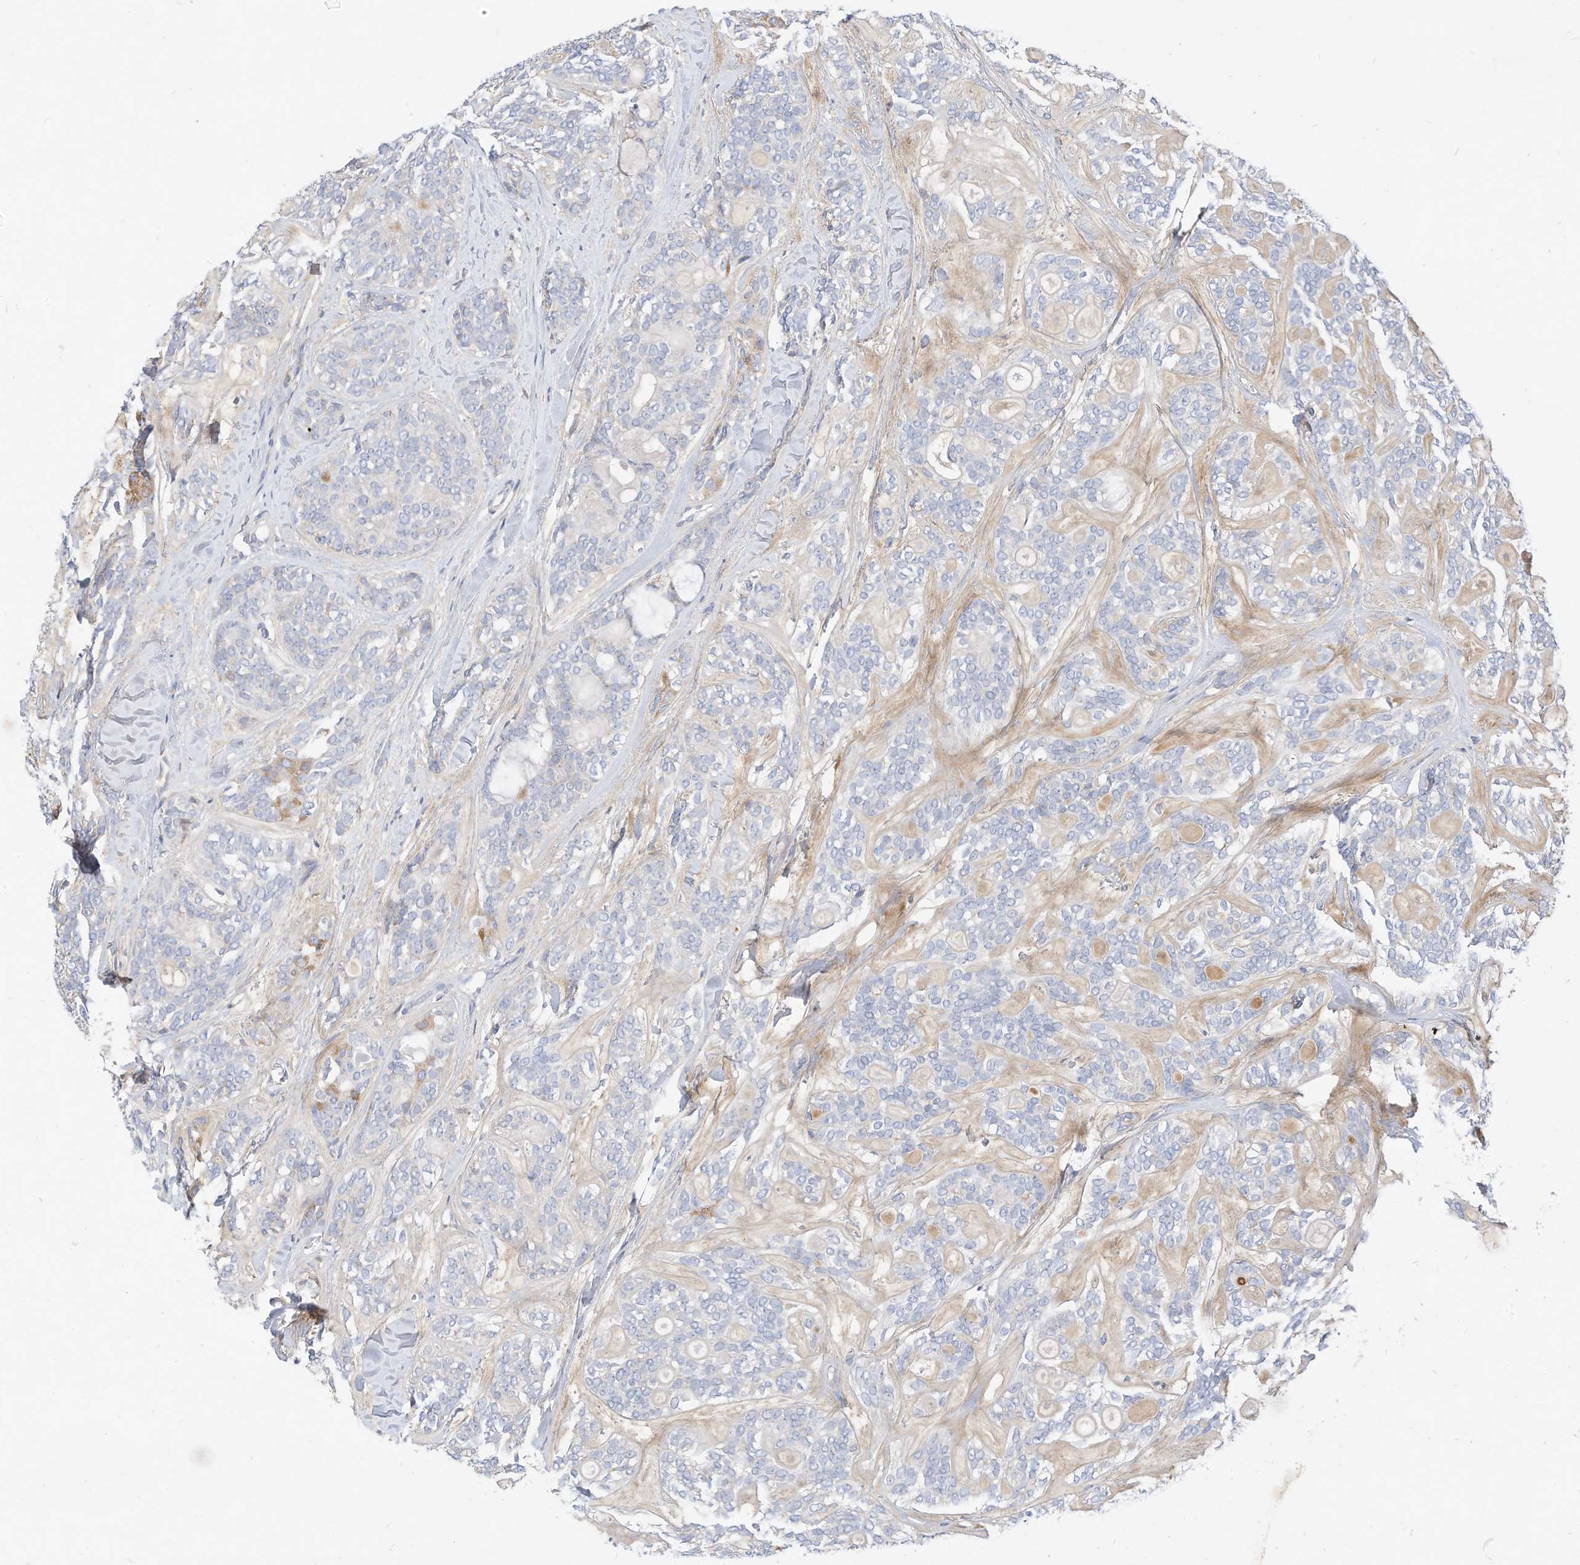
{"staining": {"intensity": "negative", "quantity": "none", "location": "none"}, "tissue": "head and neck cancer", "cell_type": "Tumor cells", "image_type": "cancer", "snomed": [{"axis": "morphology", "description": "Adenocarcinoma, NOS"}, {"axis": "topography", "description": "Head-Neck"}], "caption": "This photomicrograph is of head and neck cancer stained with immunohistochemistry to label a protein in brown with the nuclei are counter-stained blue. There is no positivity in tumor cells.", "gene": "RHOH", "patient": {"sex": "male", "age": 66}}